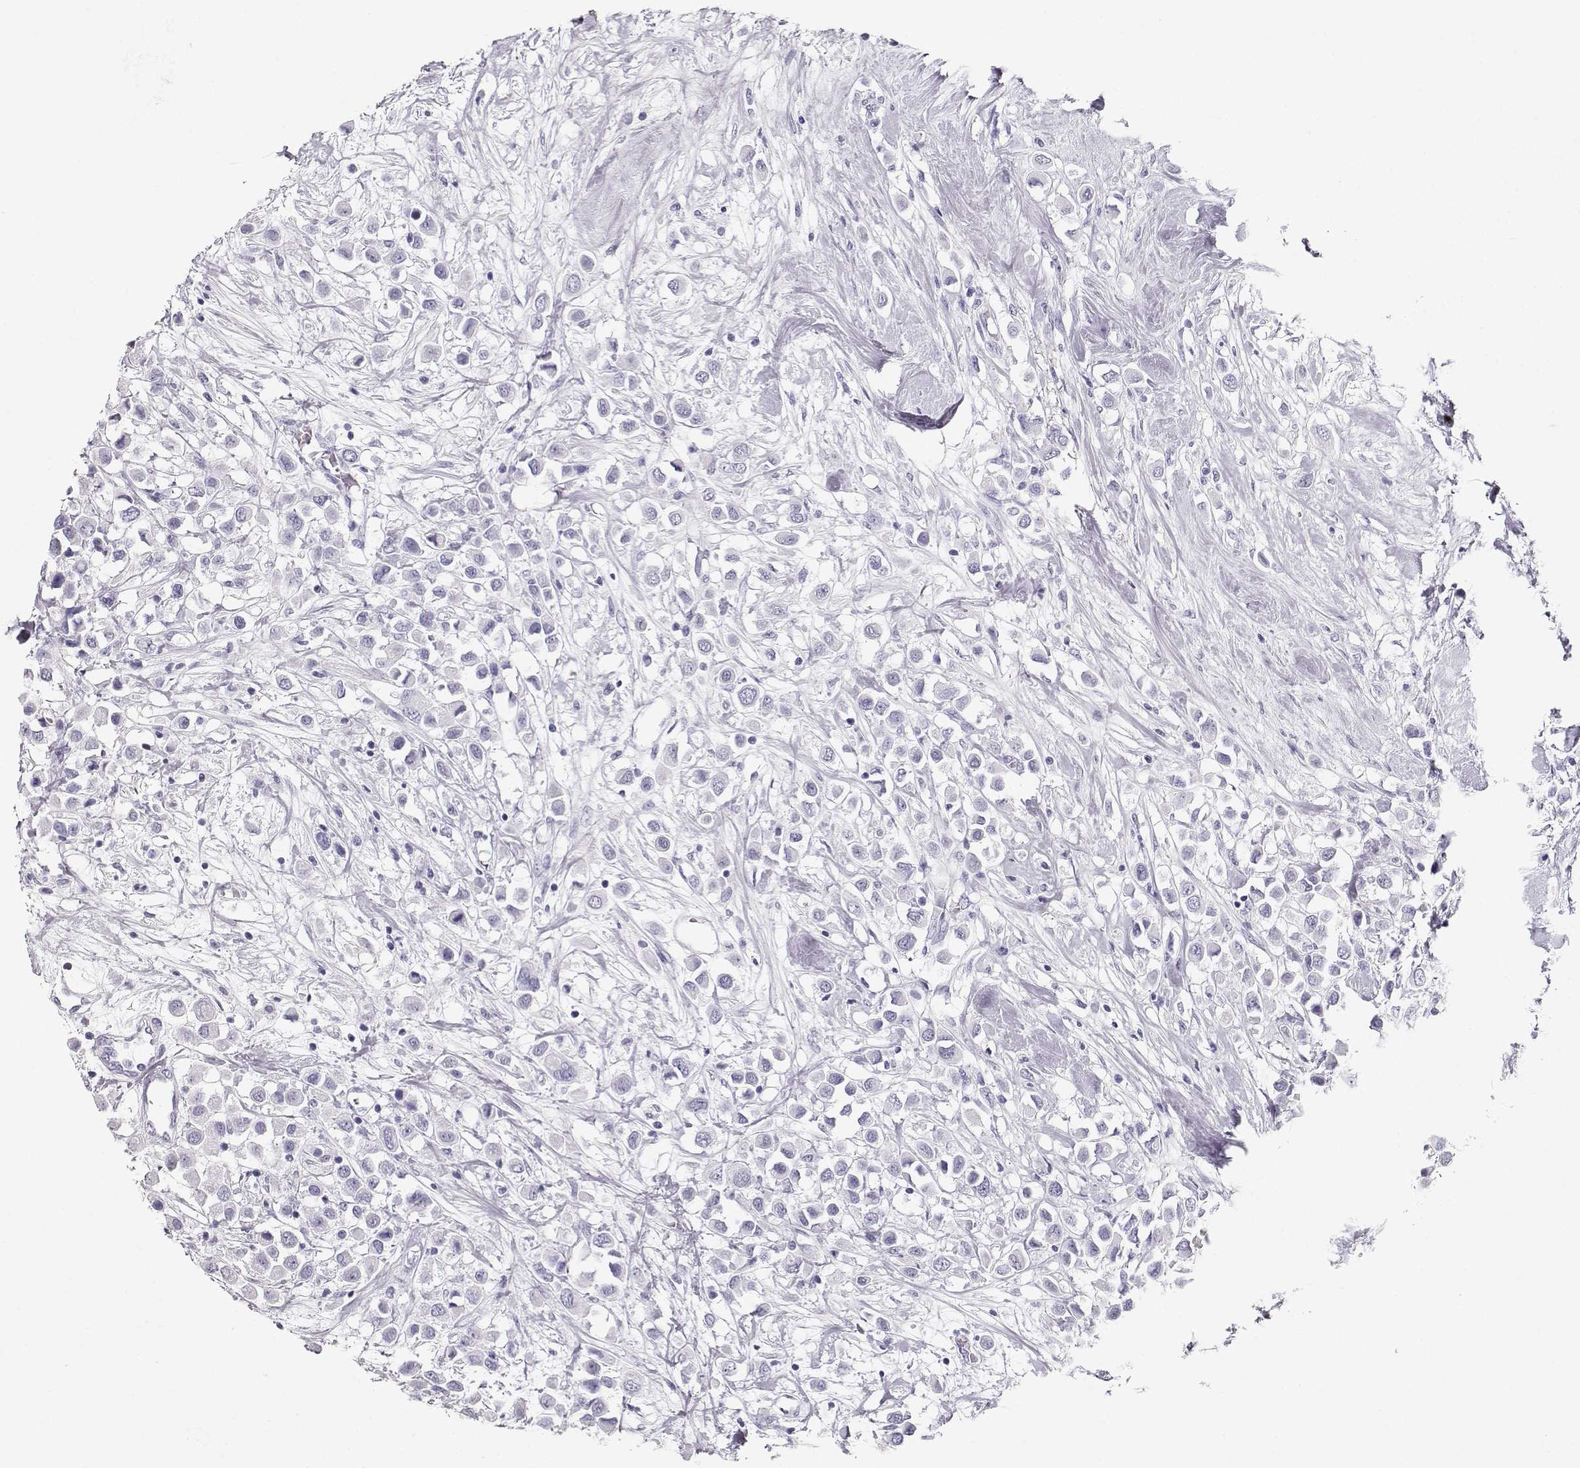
{"staining": {"intensity": "negative", "quantity": "none", "location": "none"}, "tissue": "breast cancer", "cell_type": "Tumor cells", "image_type": "cancer", "snomed": [{"axis": "morphology", "description": "Duct carcinoma"}, {"axis": "topography", "description": "Breast"}], "caption": "Human breast infiltrating ductal carcinoma stained for a protein using immunohistochemistry (IHC) shows no staining in tumor cells.", "gene": "MAGEC1", "patient": {"sex": "female", "age": 61}}